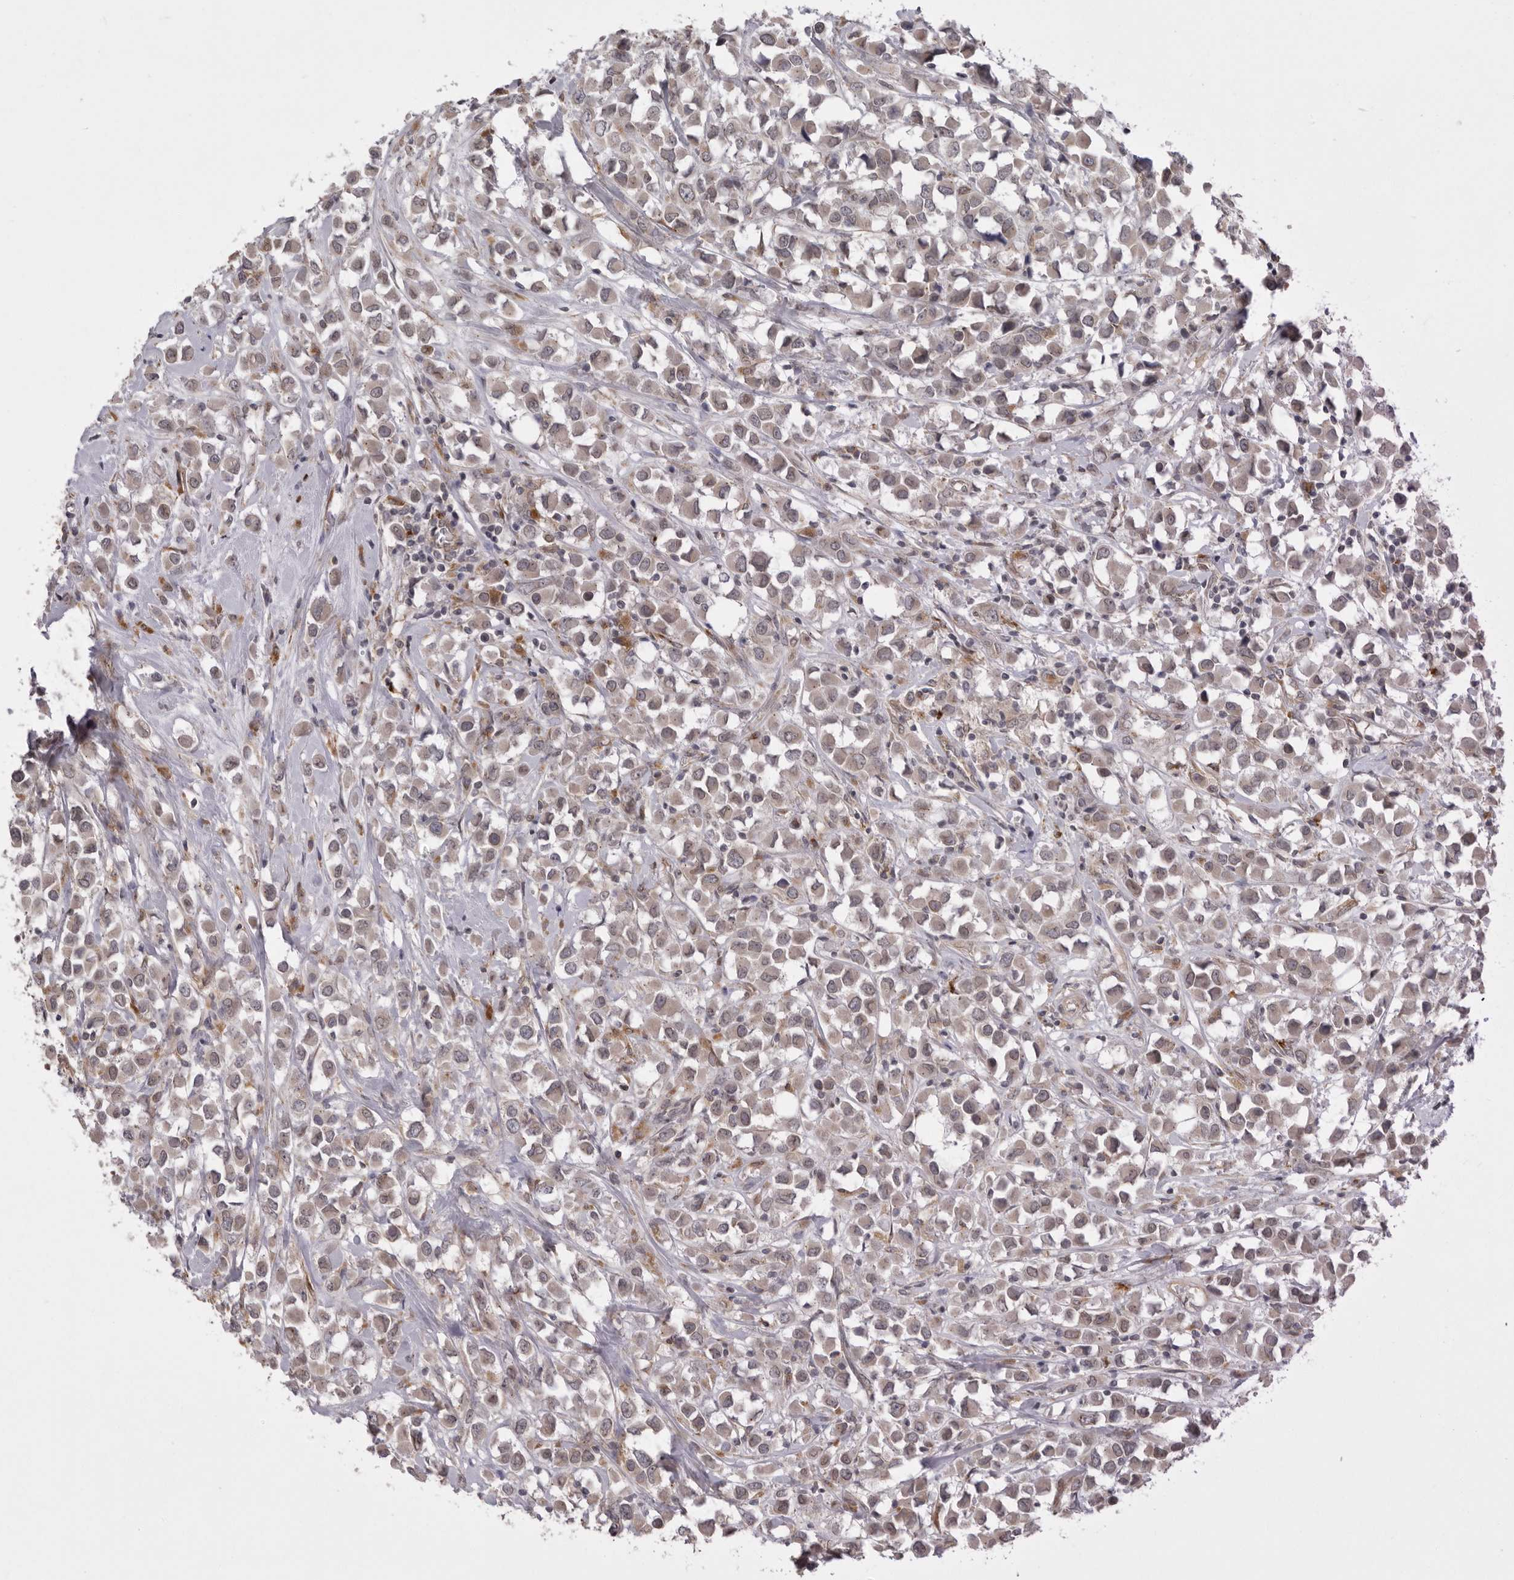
{"staining": {"intensity": "weak", "quantity": ">75%", "location": "cytoplasmic/membranous"}, "tissue": "breast cancer", "cell_type": "Tumor cells", "image_type": "cancer", "snomed": [{"axis": "morphology", "description": "Duct carcinoma"}, {"axis": "topography", "description": "Breast"}], "caption": "Breast cancer was stained to show a protein in brown. There is low levels of weak cytoplasmic/membranous staining in approximately >75% of tumor cells.", "gene": "TLR3", "patient": {"sex": "female", "age": 61}}